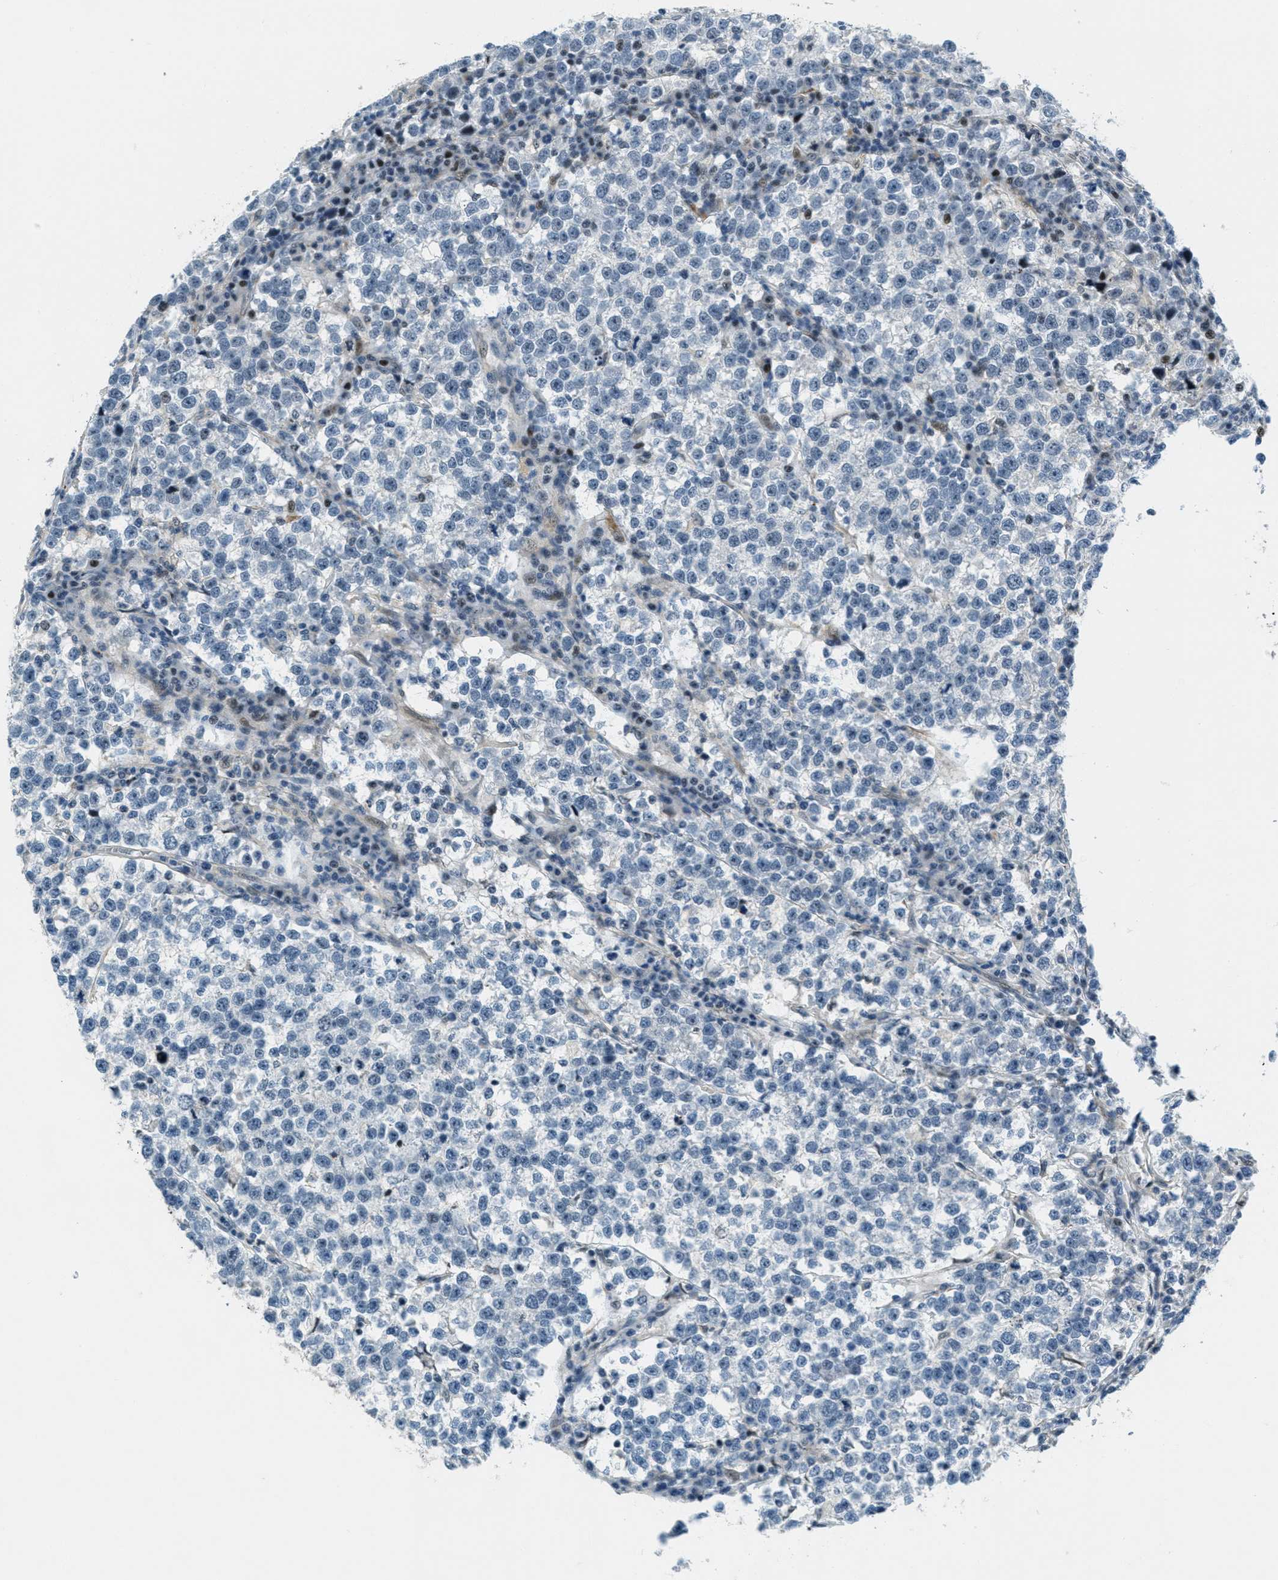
{"staining": {"intensity": "negative", "quantity": "none", "location": "none"}, "tissue": "testis cancer", "cell_type": "Tumor cells", "image_type": "cancer", "snomed": [{"axis": "morphology", "description": "Normal tissue, NOS"}, {"axis": "morphology", "description": "Seminoma, NOS"}, {"axis": "topography", "description": "Testis"}], "caption": "An image of human testis cancer (seminoma) is negative for staining in tumor cells.", "gene": "ZDHHC23", "patient": {"sex": "male", "age": 43}}